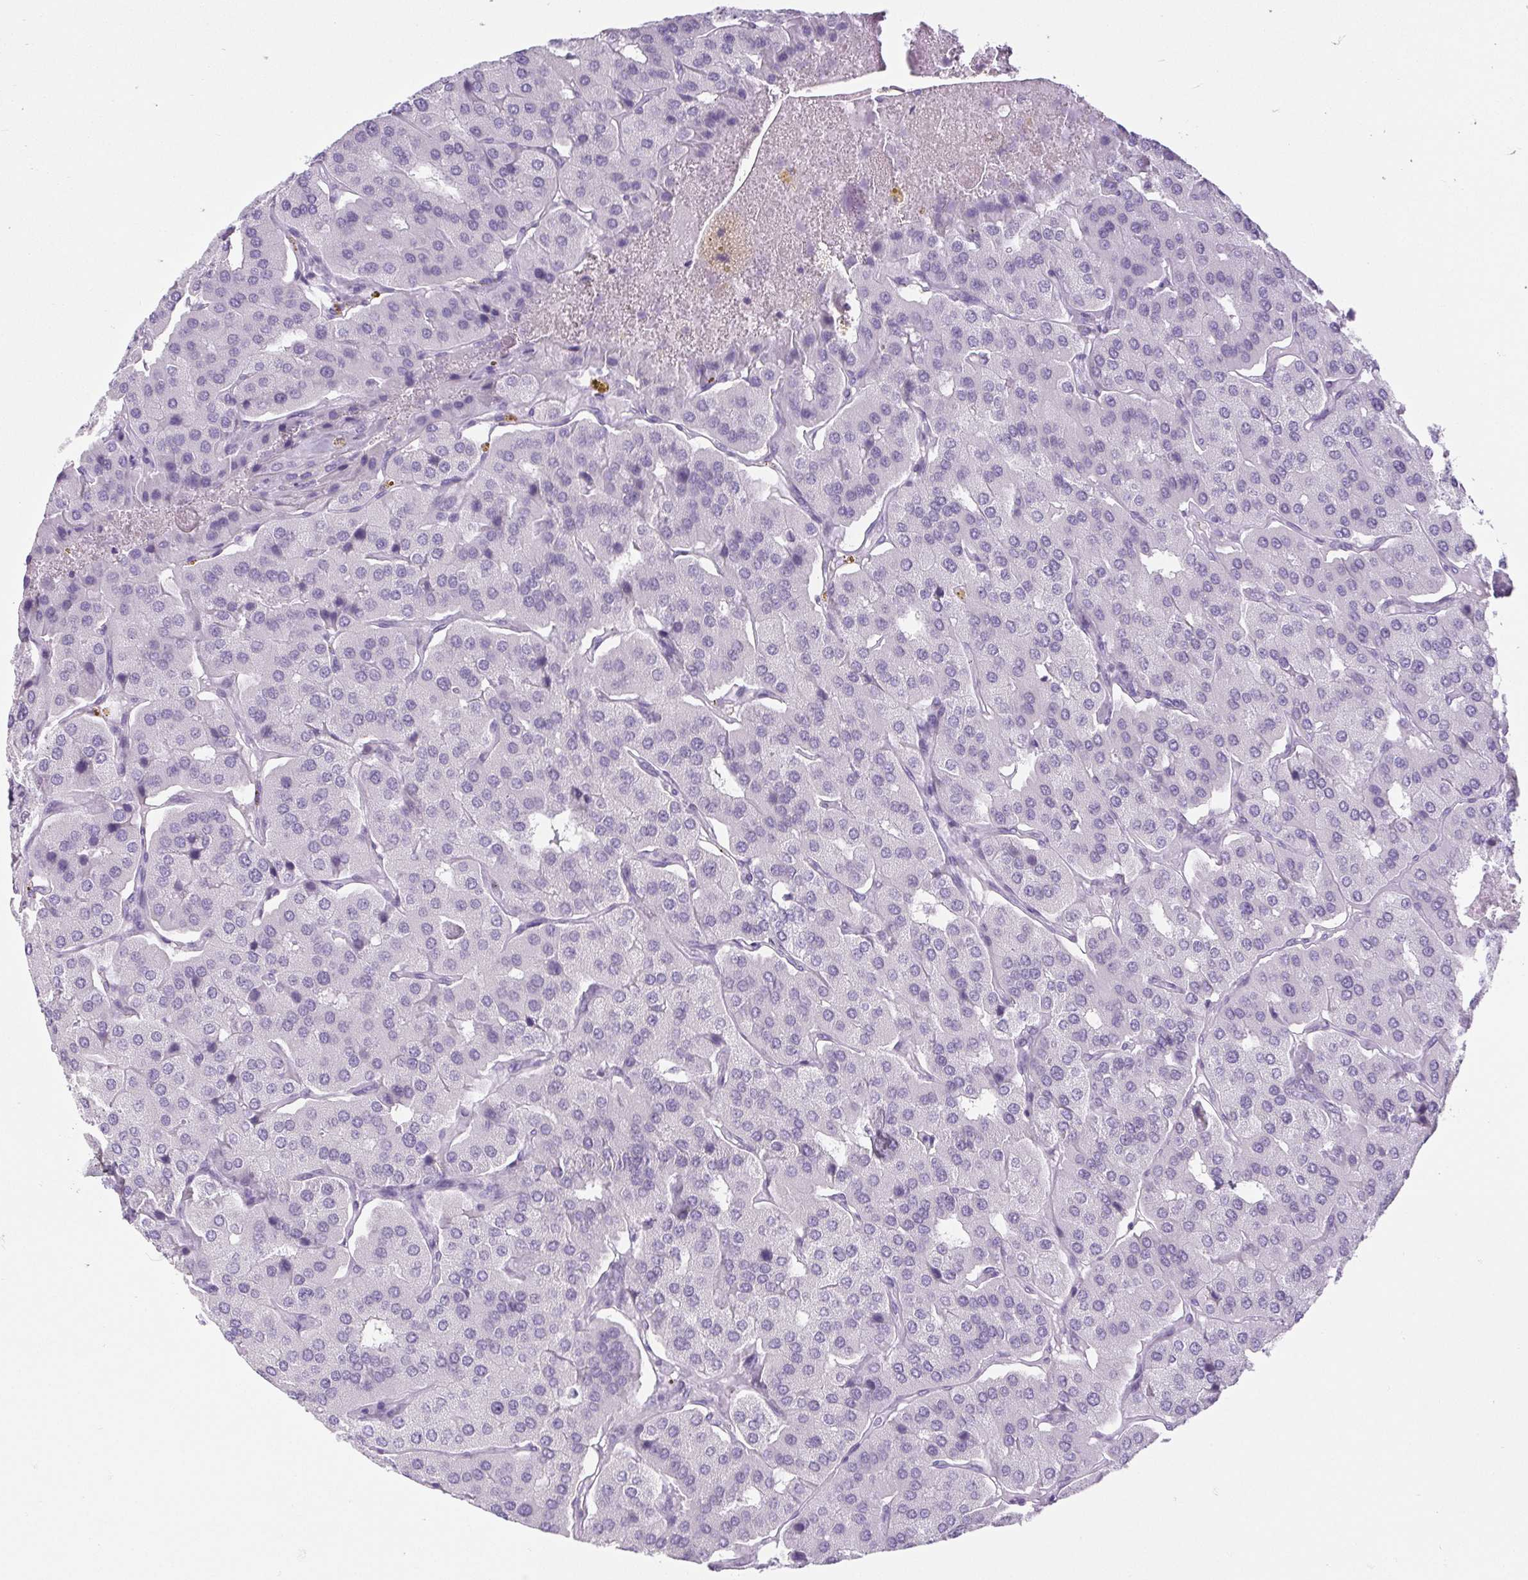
{"staining": {"intensity": "negative", "quantity": "none", "location": "none"}, "tissue": "parathyroid gland", "cell_type": "Glandular cells", "image_type": "normal", "snomed": [{"axis": "morphology", "description": "Normal tissue, NOS"}, {"axis": "morphology", "description": "Adenoma, NOS"}, {"axis": "topography", "description": "Parathyroid gland"}], "caption": "Glandular cells show no significant protein expression in normal parathyroid gland. The staining was performed using DAB (3,3'-diaminobenzidine) to visualize the protein expression in brown, while the nuclei were stained in blue with hematoxylin (Magnification: 20x).", "gene": "BCAS1", "patient": {"sex": "female", "age": 86}}